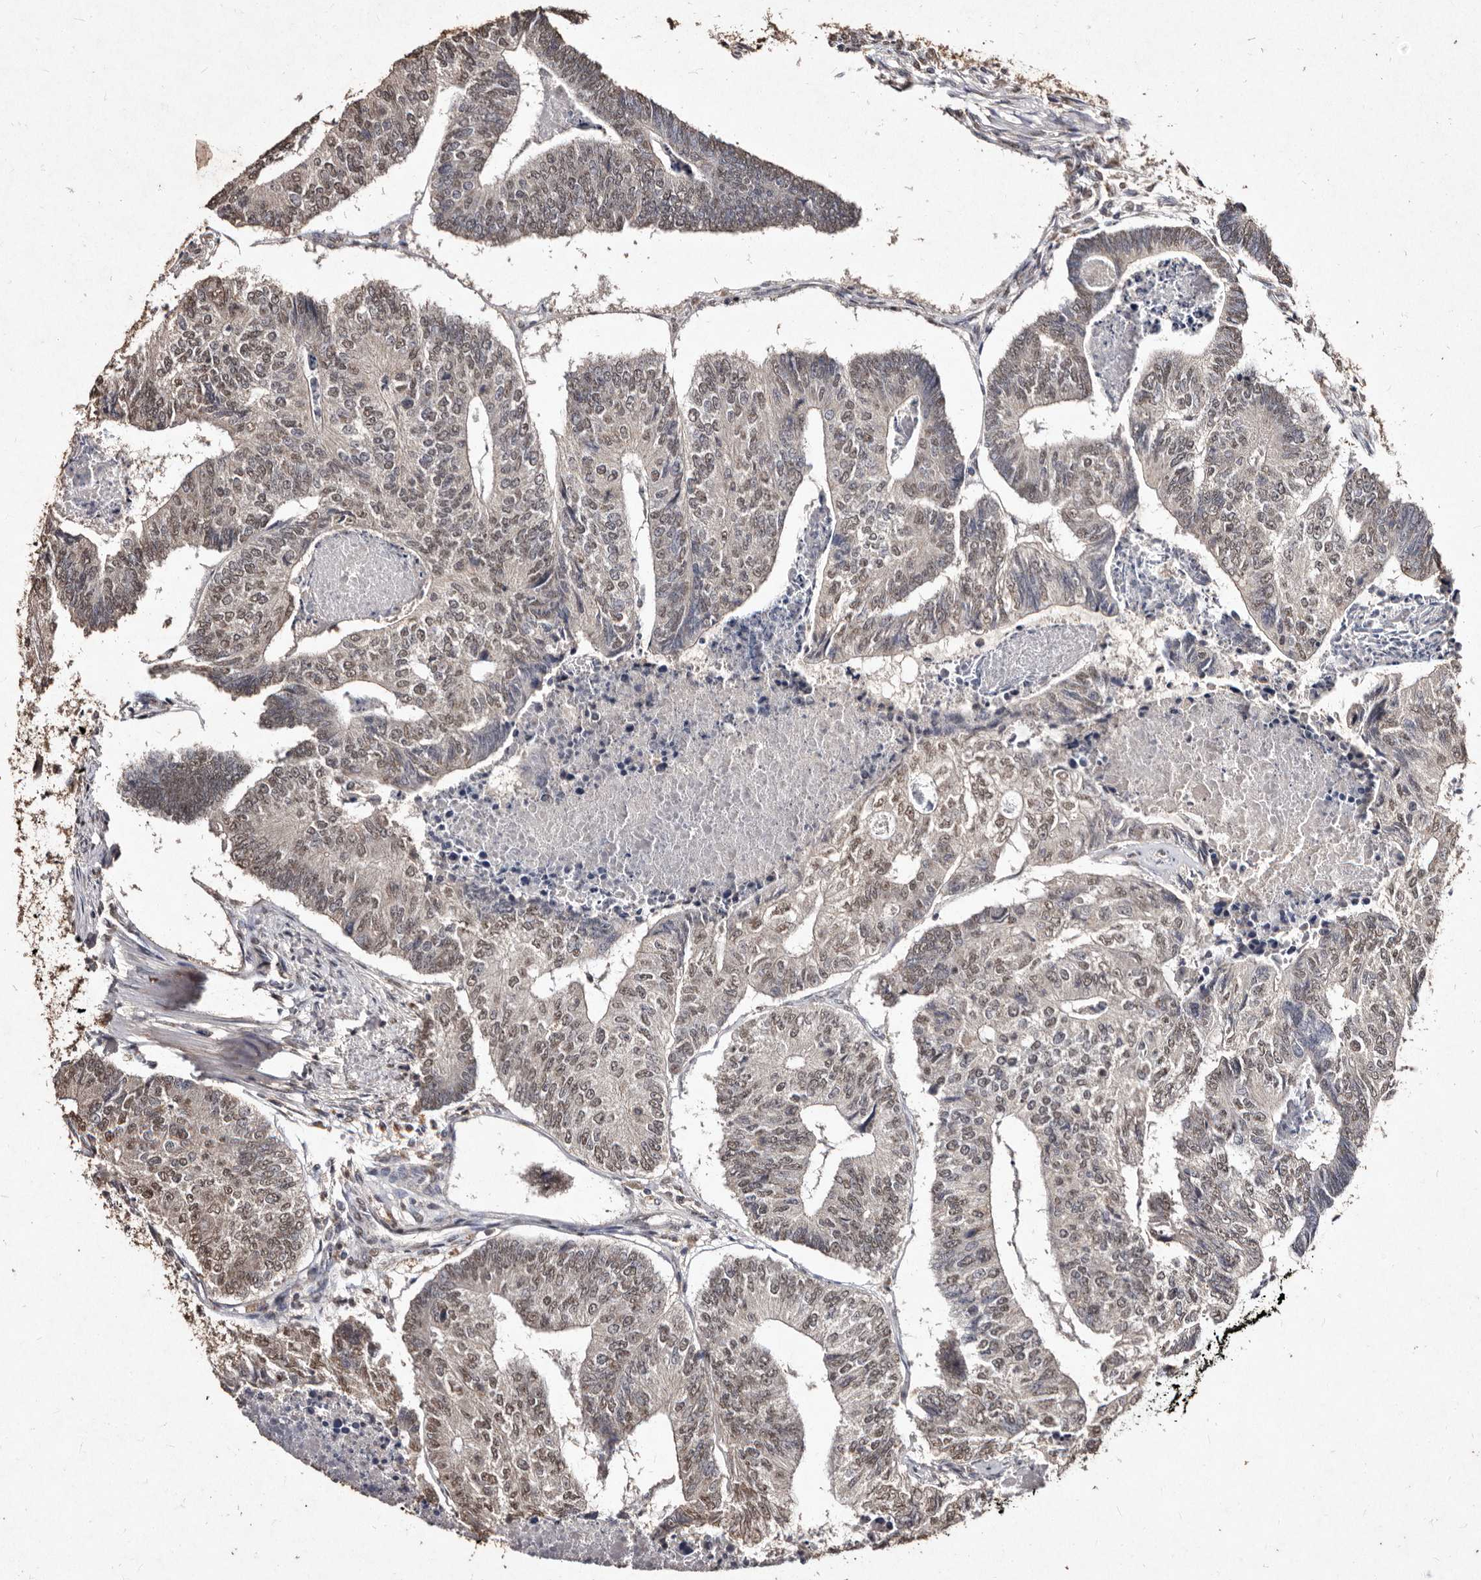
{"staining": {"intensity": "moderate", "quantity": ">75%", "location": "nuclear"}, "tissue": "colorectal cancer", "cell_type": "Tumor cells", "image_type": "cancer", "snomed": [{"axis": "morphology", "description": "Adenocarcinoma, NOS"}, {"axis": "topography", "description": "Colon"}], "caption": "Immunohistochemical staining of adenocarcinoma (colorectal) exhibits medium levels of moderate nuclear protein positivity in about >75% of tumor cells. The staining was performed using DAB (3,3'-diaminobenzidine), with brown indicating positive protein expression. Nuclei are stained blue with hematoxylin.", "gene": "ERBB4", "patient": {"sex": "female", "age": 67}}